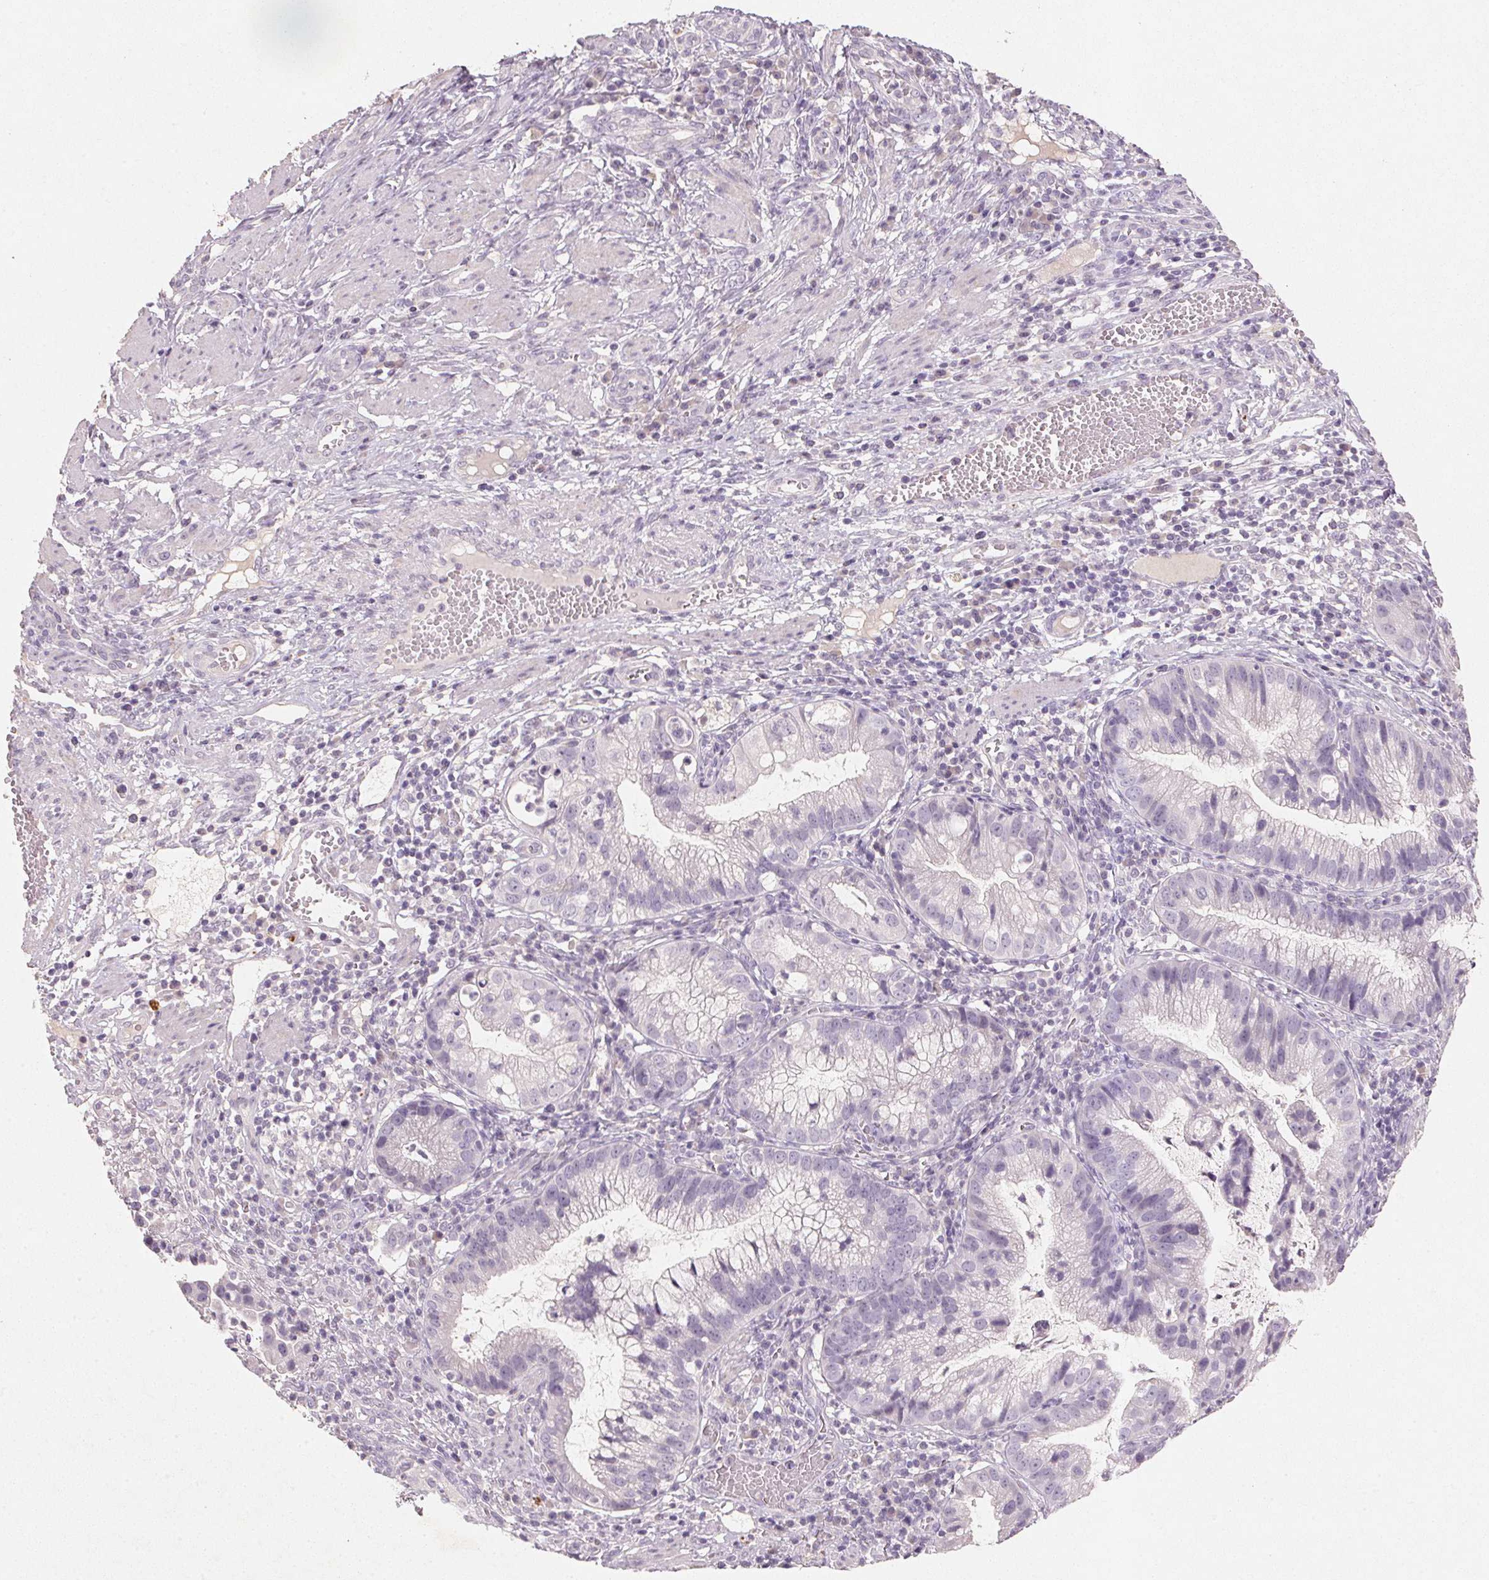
{"staining": {"intensity": "negative", "quantity": "none", "location": "none"}, "tissue": "cervical cancer", "cell_type": "Tumor cells", "image_type": "cancer", "snomed": [{"axis": "morphology", "description": "Adenocarcinoma, NOS"}, {"axis": "topography", "description": "Cervix"}], "caption": "DAB (3,3'-diaminobenzidine) immunohistochemical staining of human adenocarcinoma (cervical) shows no significant positivity in tumor cells. Brightfield microscopy of immunohistochemistry stained with DAB (brown) and hematoxylin (blue), captured at high magnification.", "gene": "CXCL5", "patient": {"sex": "female", "age": 34}}